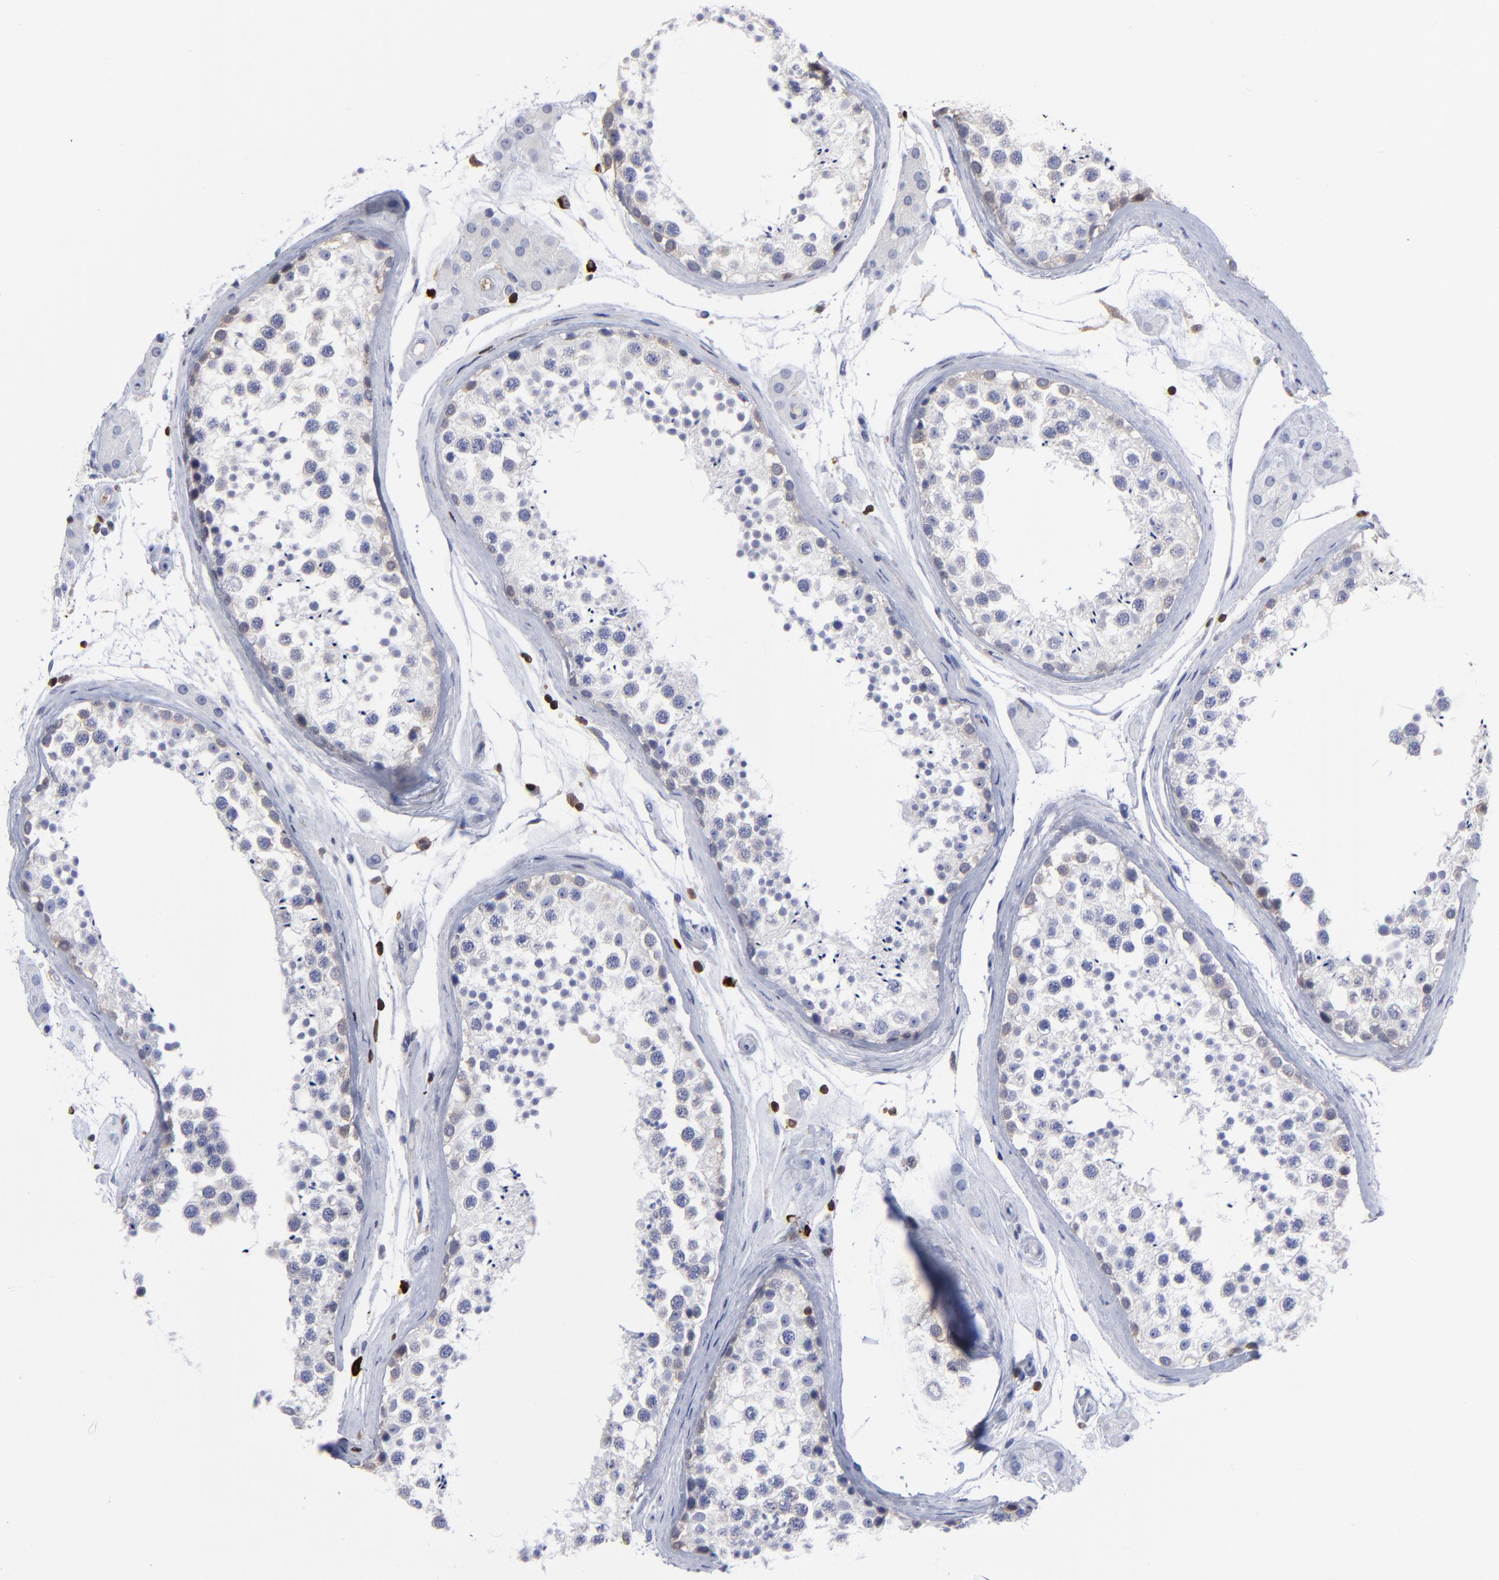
{"staining": {"intensity": "negative", "quantity": "none", "location": "none"}, "tissue": "testis", "cell_type": "Cells in seminiferous ducts", "image_type": "normal", "snomed": [{"axis": "morphology", "description": "Normal tissue, NOS"}, {"axis": "topography", "description": "Testis"}], "caption": "This photomicrograph is of normal testis stained with IHC to label a protein in brown with the nuclei are counter-stained blue. There is no staining in cells in seminiferous ducts. (IHC, brightfield microscopy, high magnification).", "gene": "TBXT", "patient": {"sex": "male", "age": 46}}